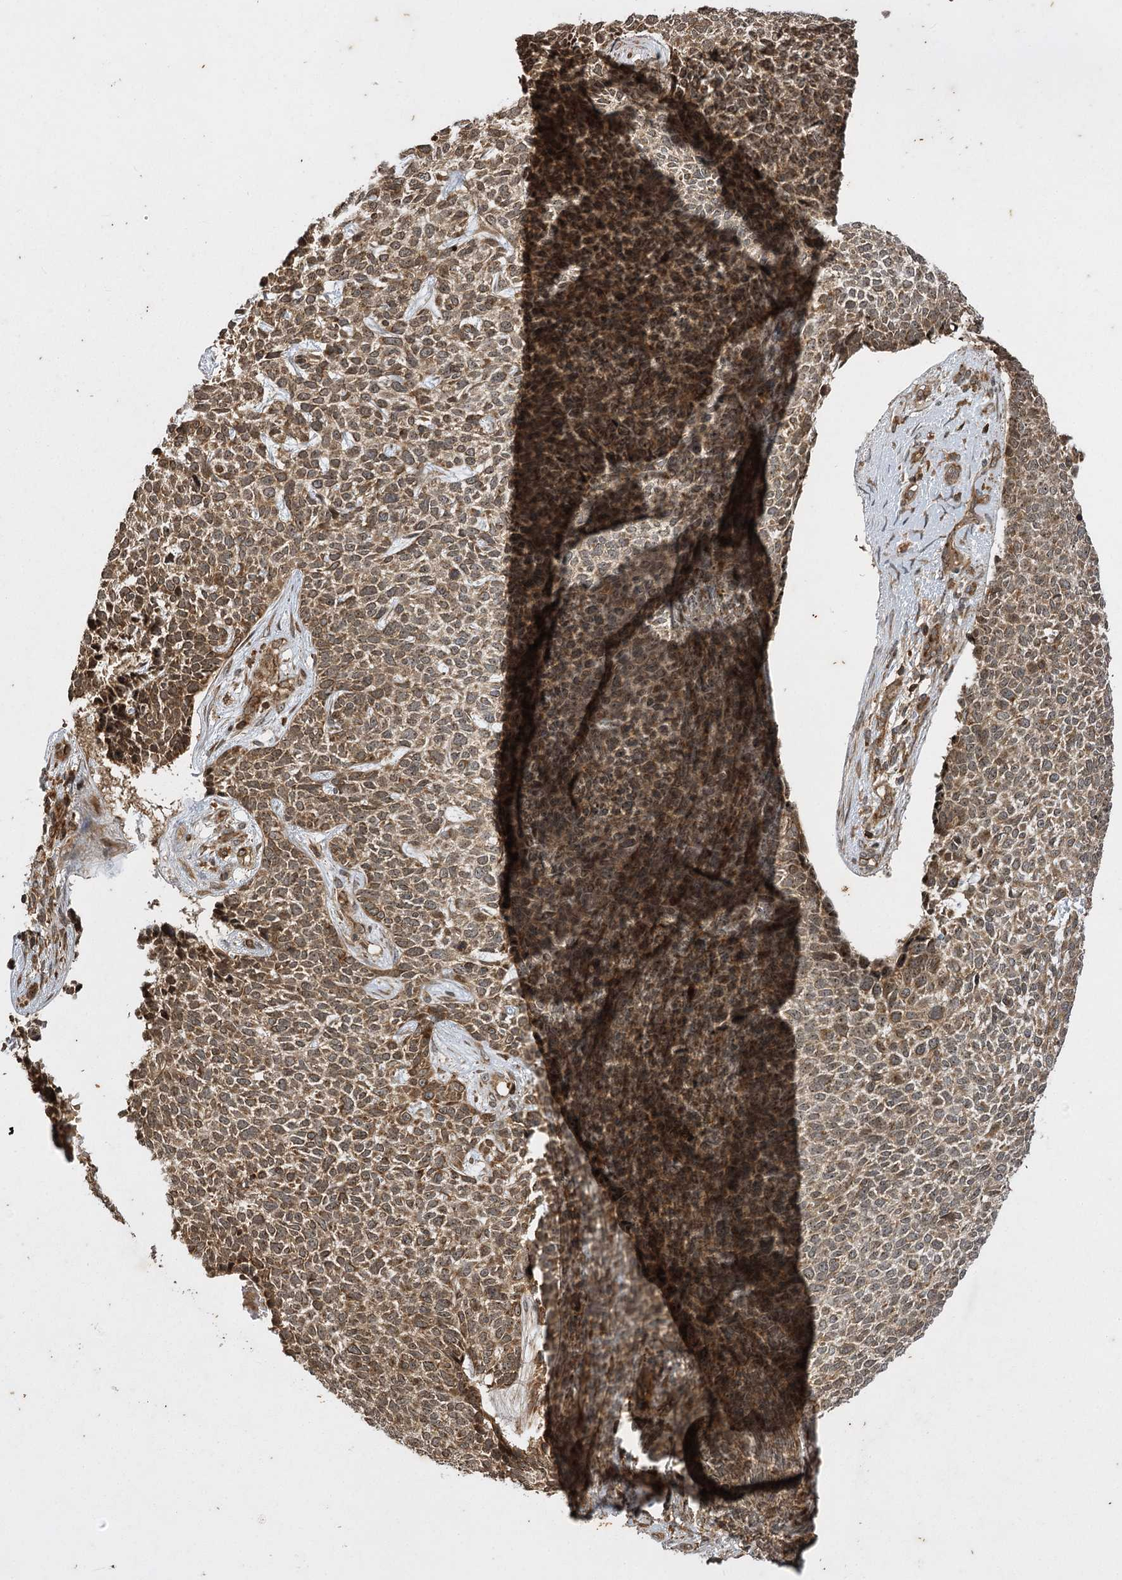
{"staining": {"intensity": "moderate", "quantity": ">75%", "location": "cytoplasmic/membranous"}, "tissue": "skin cancer", "cell_type": "Tumor cells", "image_type": "cancer", "snomed": [{"axis": "morphology", "description": "Basal cell carcinoma"}, {"axis": "topography", "description": "Skin"}], "caption": "IHC of human skin cancer demonstrates medium levels of moderate cytoplasmic/membranous expression in about >75% of tumor cells.", "gene": "IL11RA", "patient": {"sex": "female", "age": 84}}